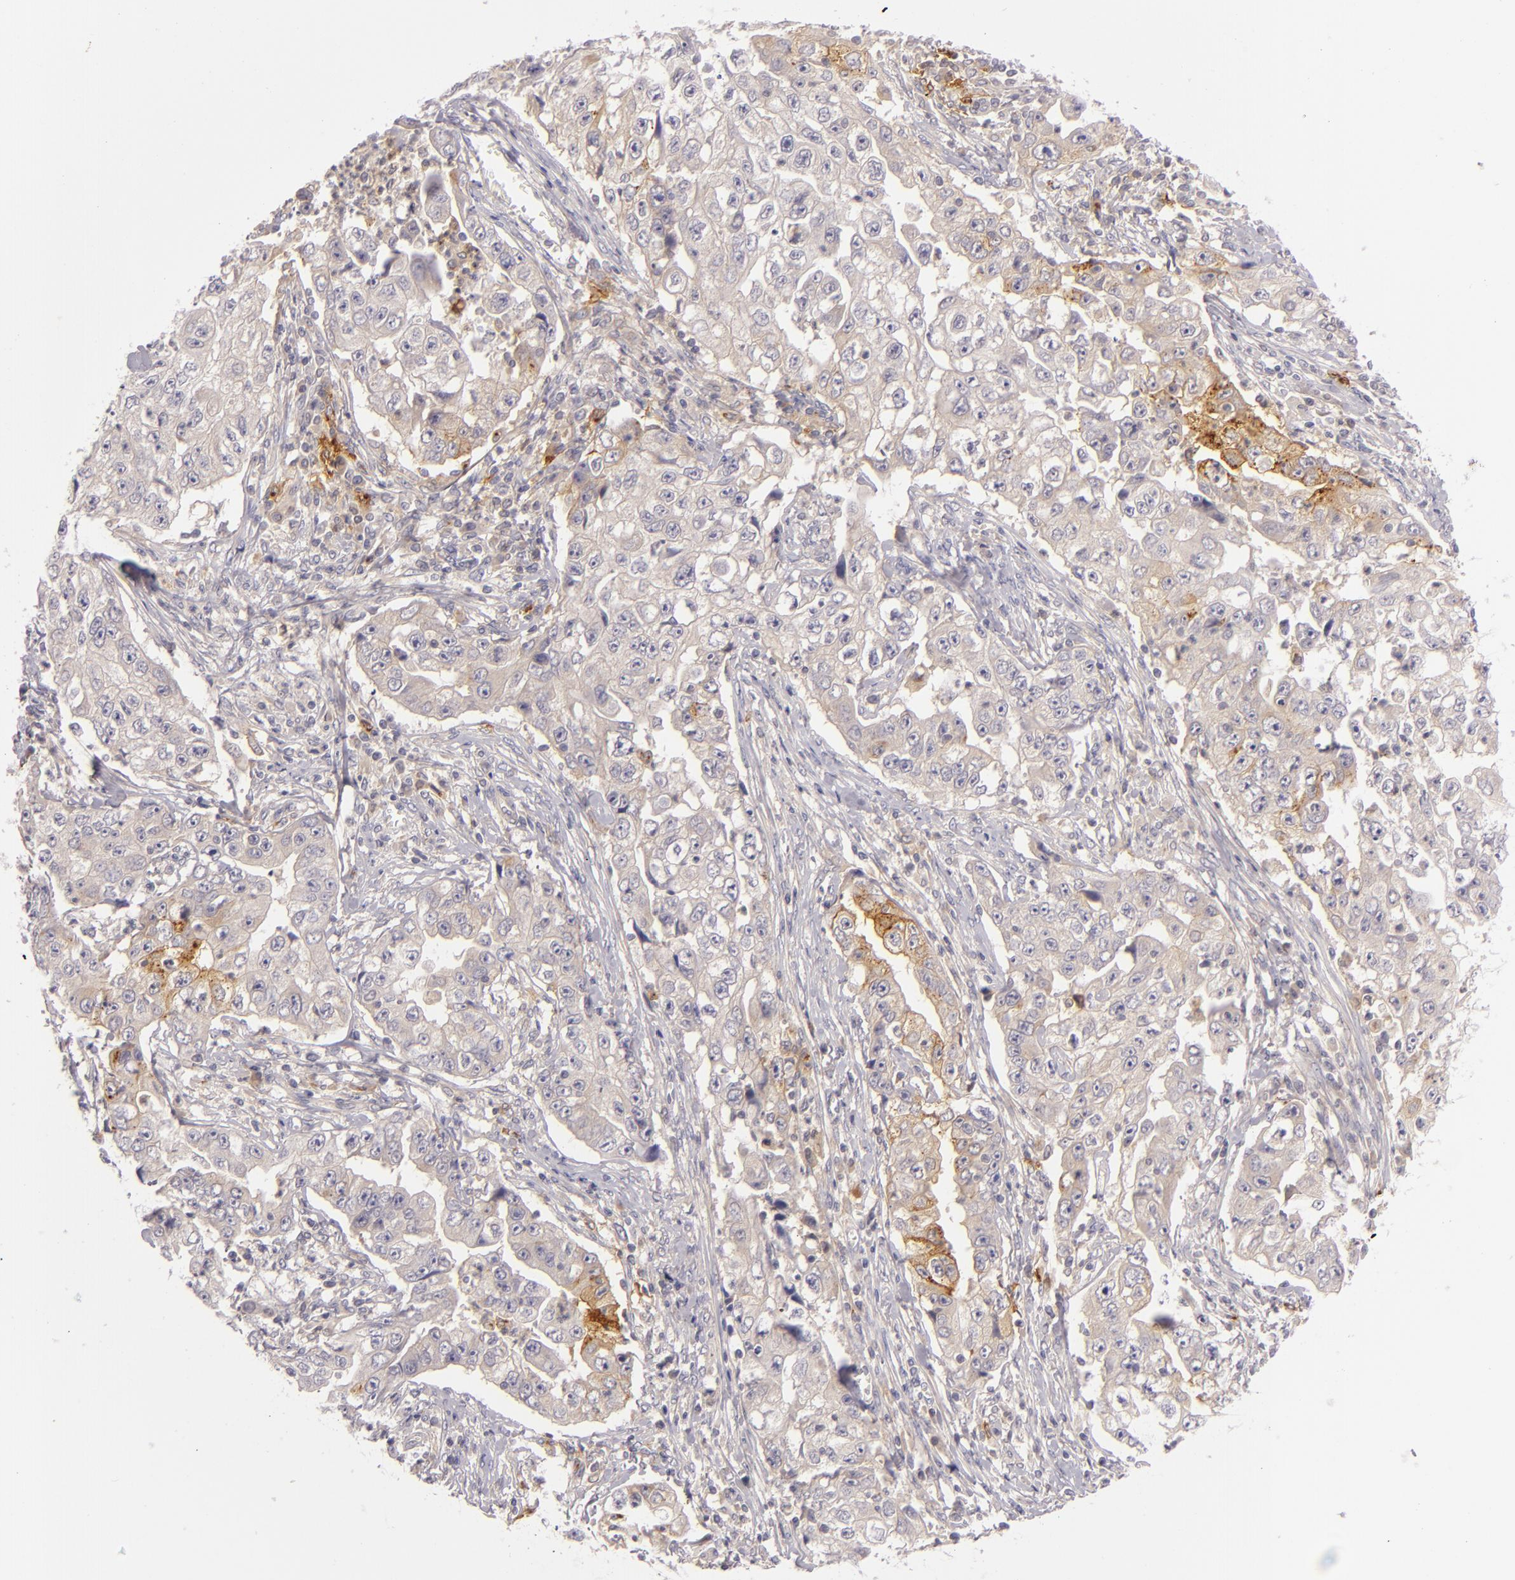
{"staining": {"intensity": "weak", "quantity": "25%-75%", "location": "cytoplasmic/membranous"}, "tissue": "lung cancer", "cell_type": "Tumor cells", "image_type": "cancer", "snomed": [{"axis": "morphology", "description": "Squamous cell carcinoma, NOS"}, {"axis": "topography", "description": "Lung"}], "caption": "Protein staining by immunohistochemistry (IHC) reveals weak cytoplasmic/membranous staining in about 25%-75% of tumor cells in lung cancer (squamous cell carcinoma). (brown staining indicates protein expression, while blue staining denotes nuclei).", "gene": "CD83", "patient": {"sex": "male", "age": 64}}